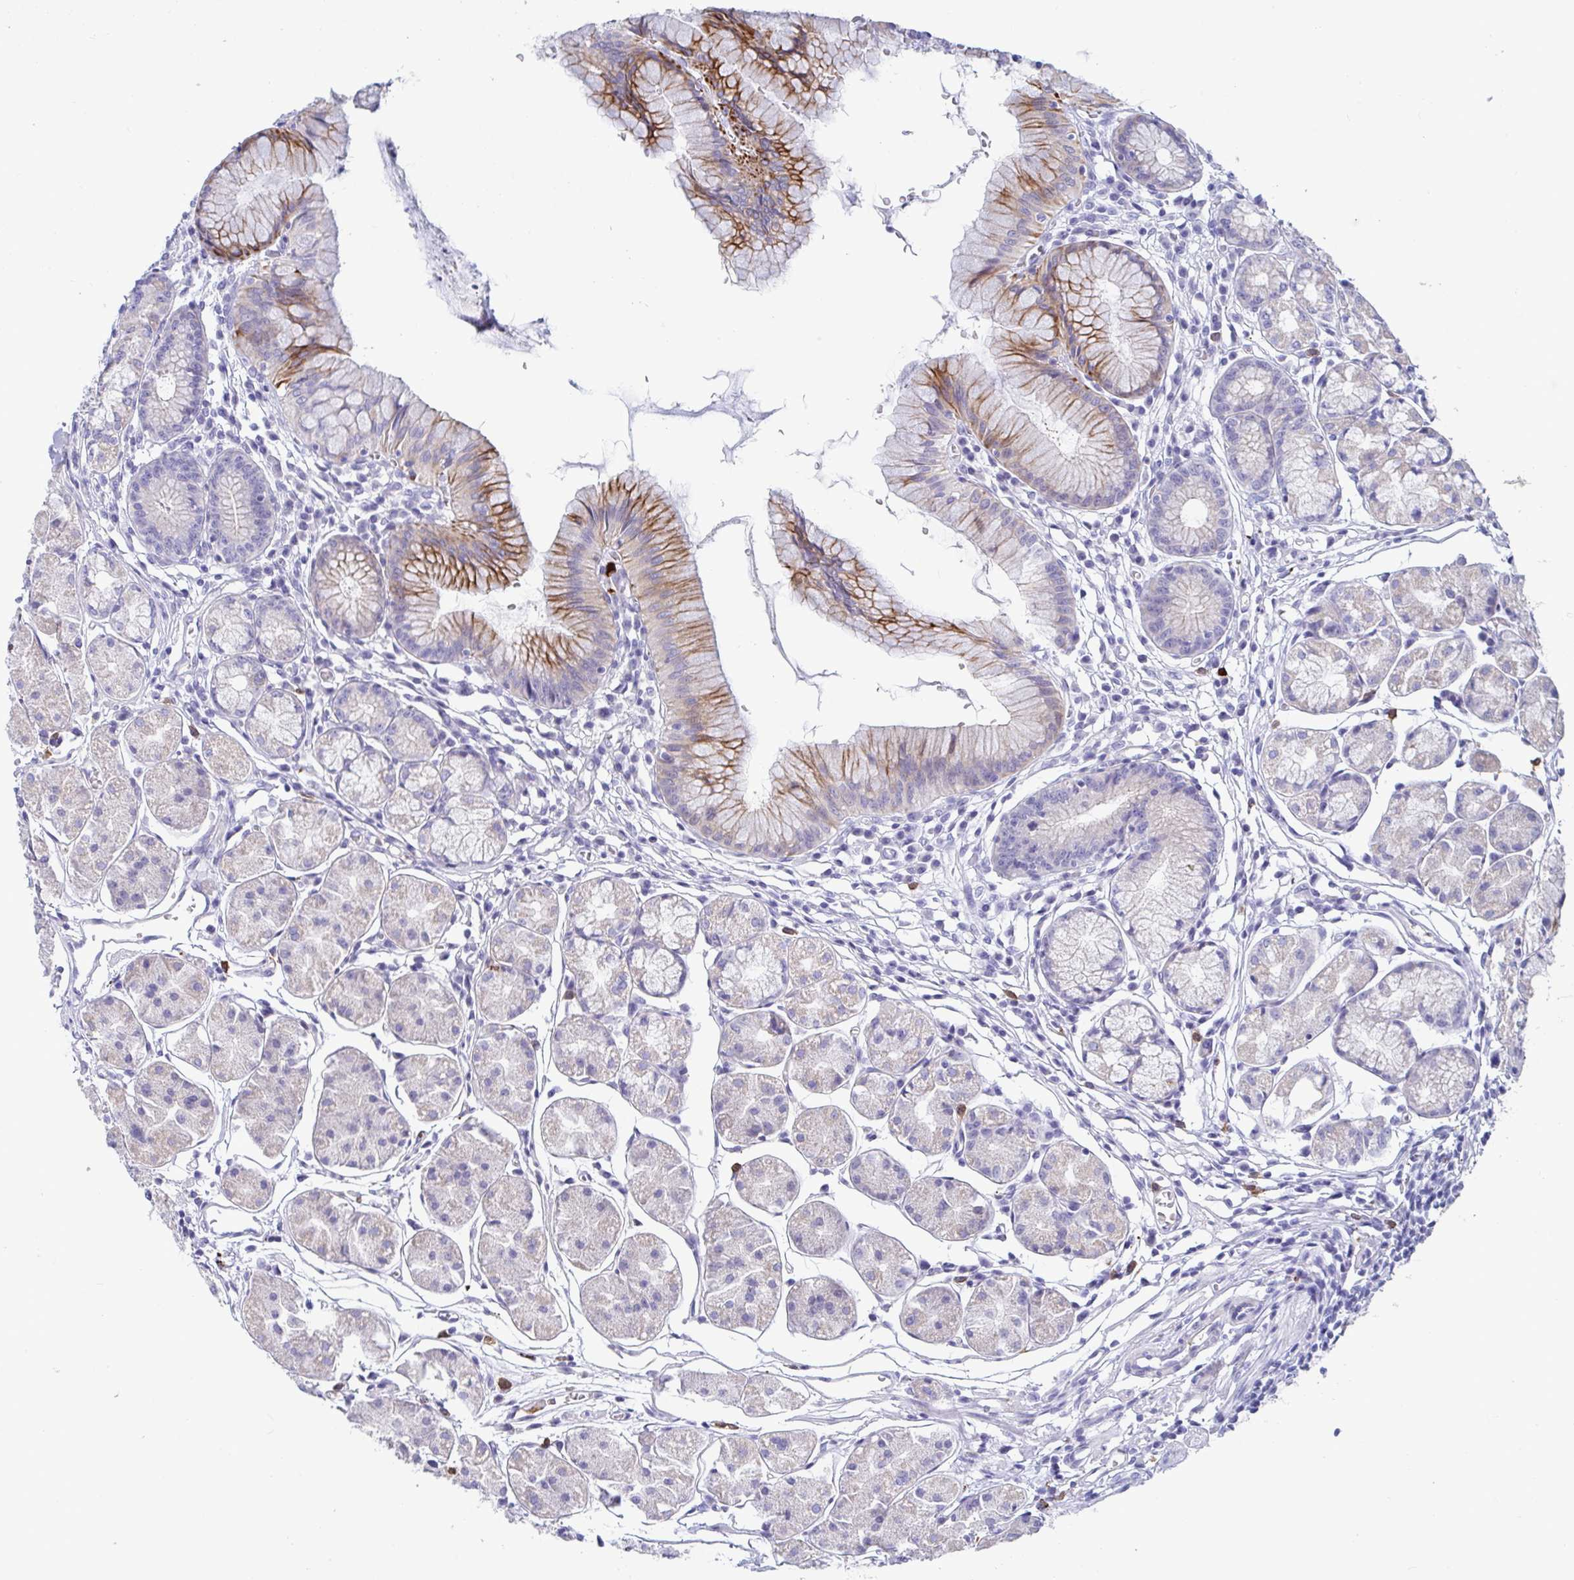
{"staining": {"intensity": "moderate", "quantity": "25%-75%", "location": "cytoplasmic/membranous"}, "tissue": "stomach", "cell_type": "Glandular cells", "image_type": "normal", "snomed": [{"axis": "morphology", "description": "Normal tissue, NOS"}, {"axis": "topography", "description": "Stomach"}], "caption": "Protein staining shows moderate cytoplasmic/membranous expression in approximately 25%-75% of glandular cells in unremarkable stomach.", "gene": "TAS2R38", "patient": {"sex": "male", "age": 55}}